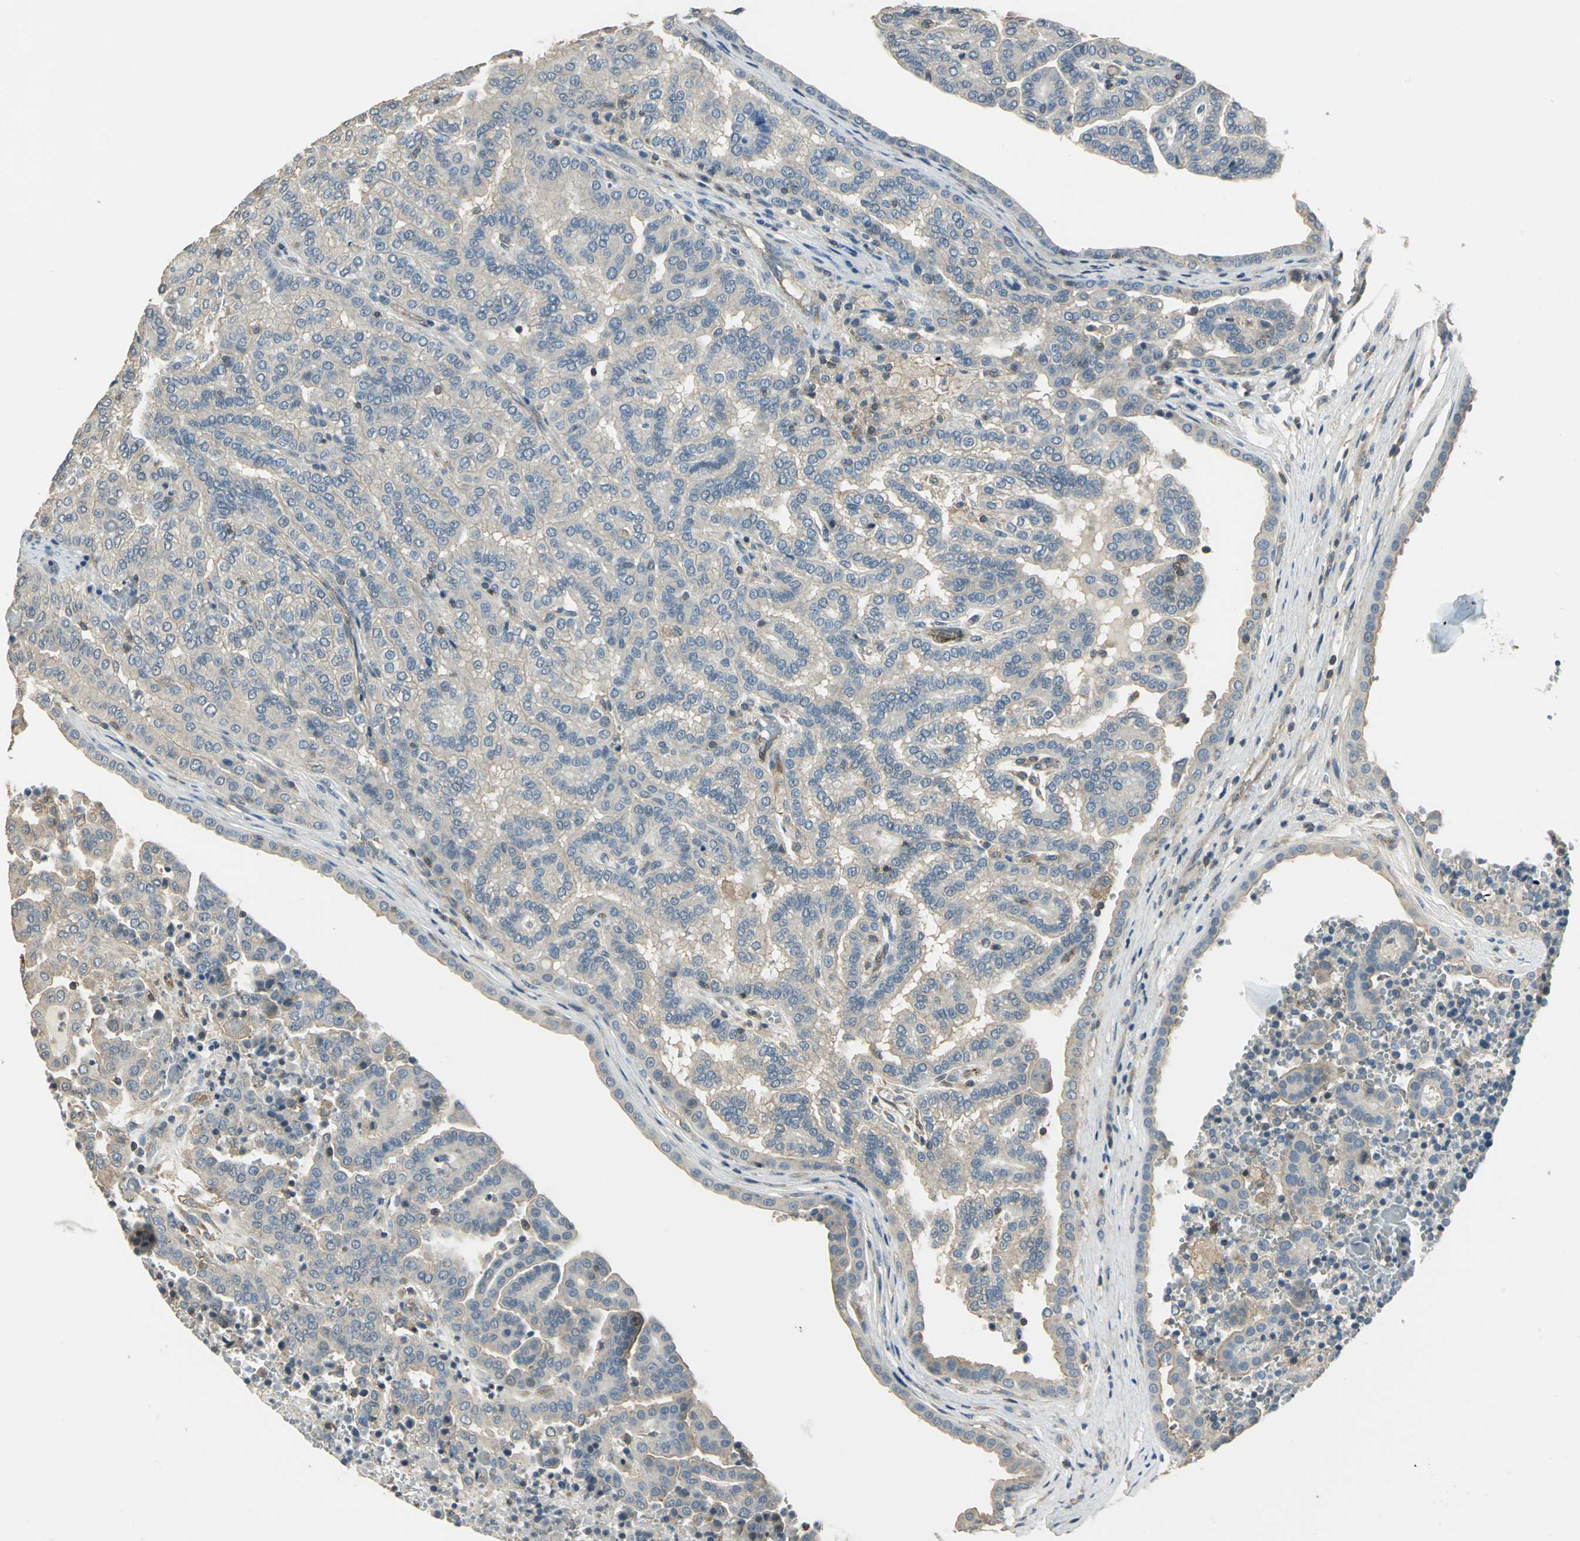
{"staining": {"intensity": "weak", "quantity": "25%-75%", "location": "cytoplasmic/membranous"}, "tissue": "renal cancer", "cell_type": "Tumor cells", "image_type": "cancer", "snomed": [{"axis": "morphology", "description": "Adenocarcinoma, NOS"}, {"axis": "topography", "description": "Kidney"}], "caption": "The photomicrograph demonstrates staining of renal cancer (adenocarcinoma), revealing weak cytoplasmic/membranous protein staining (brown color) within tumor cells.", "gene": "RAPGEF1", "patient": {"sex": "male", "age": 61}}